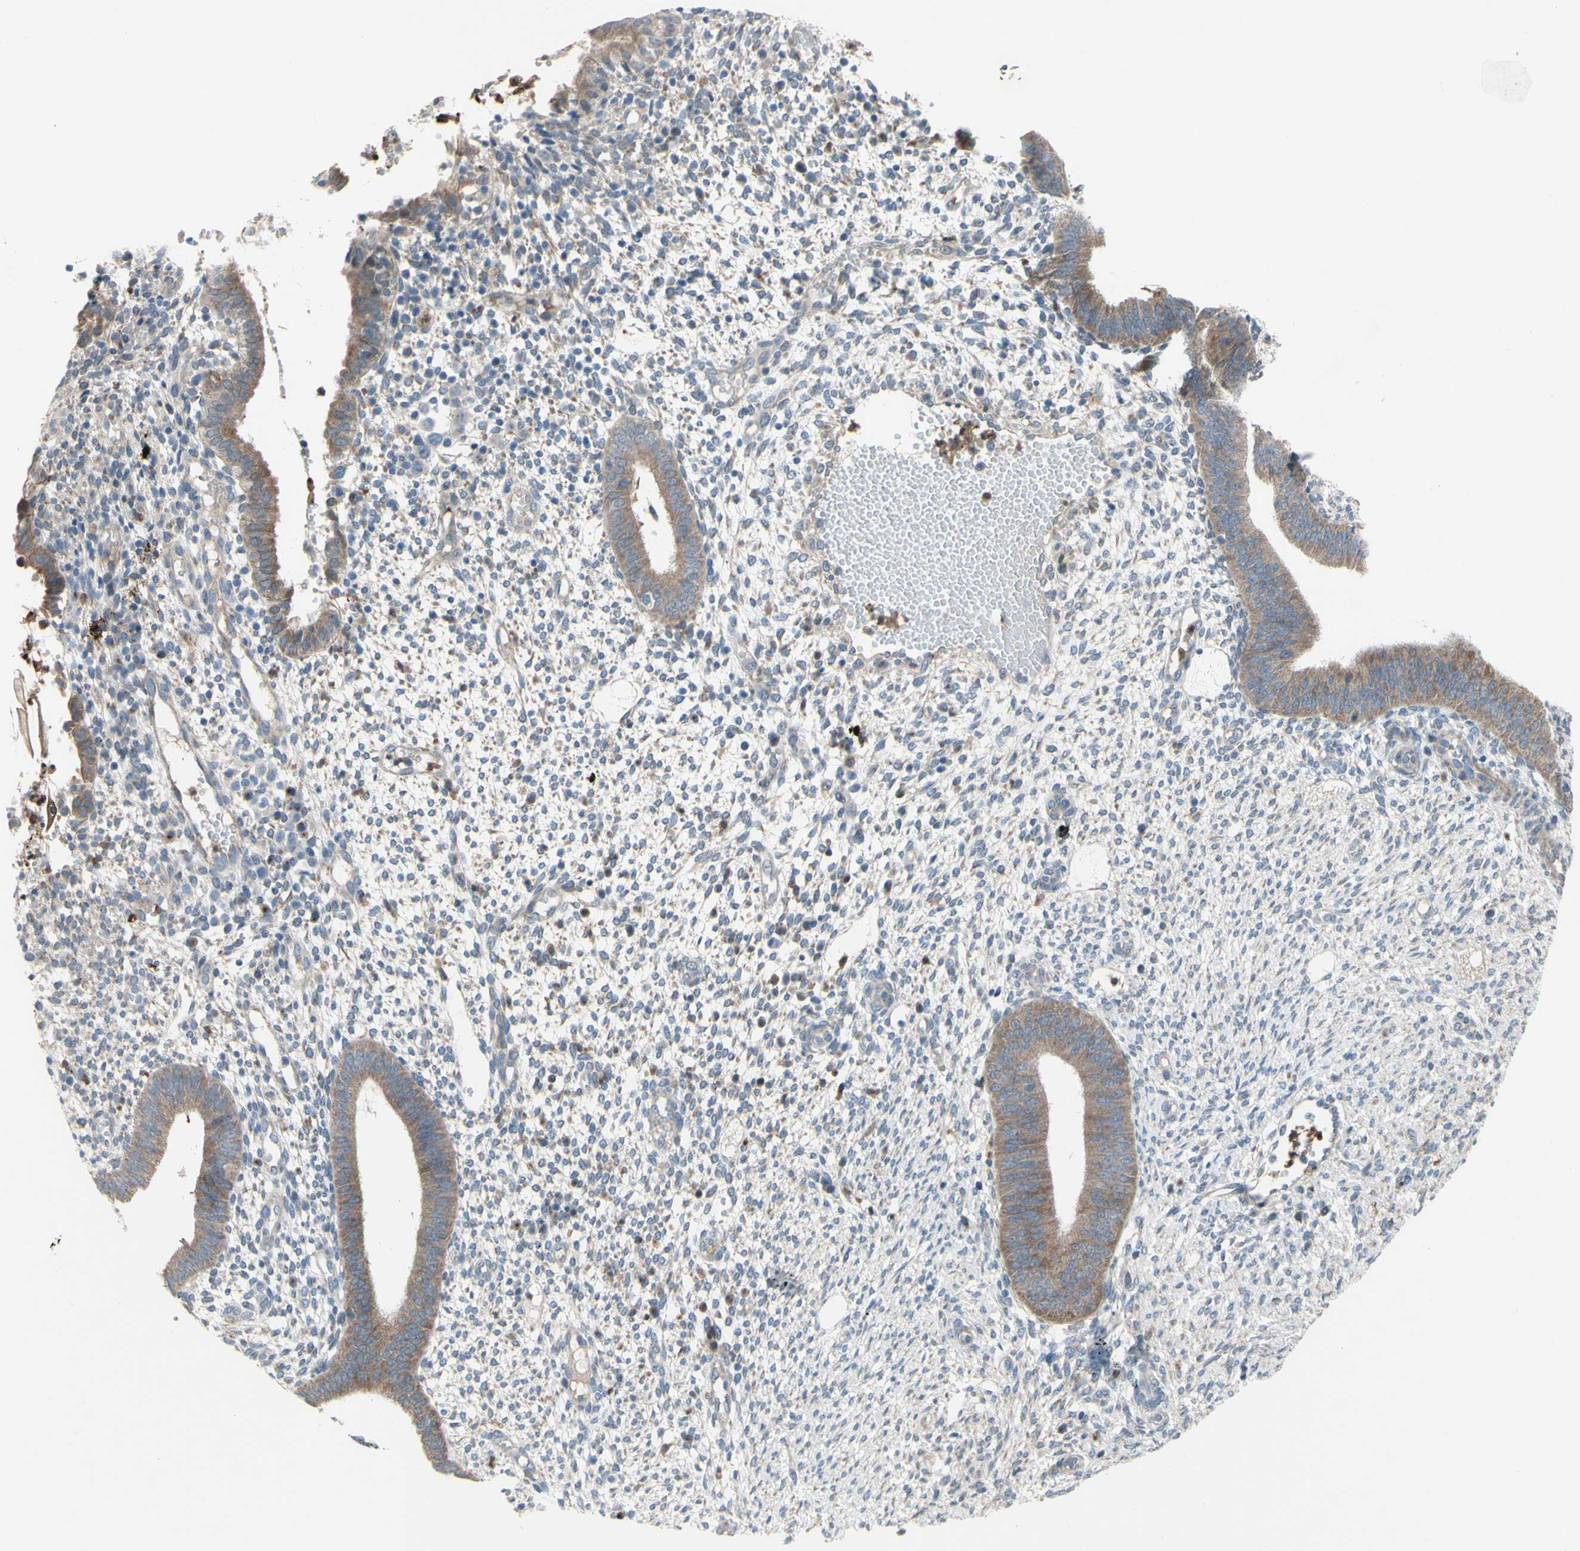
{"staining": {"intensity": "weak", "quantity": ">75%", "location": "cytoplasmic/membranous"}, "tissue": "endometrium", "cell_type": "Cells in endometrial stroma", "image_type": "normal", "snomed": [{"axis": "morphology", "description": "Normal tissue, NOS"}, {"axis": "topography", "description": "Endometrium"}], "caption": "Benign endometrium exhibits weak cytoplasmic/membranous staining in approximately >75% of cells in endometrial stroma The protein of interest is shown in brown color, while the nuclei are stained blue..", "gene": "GRAMD2B", "patient": {"sex": "female", "age": 35}}